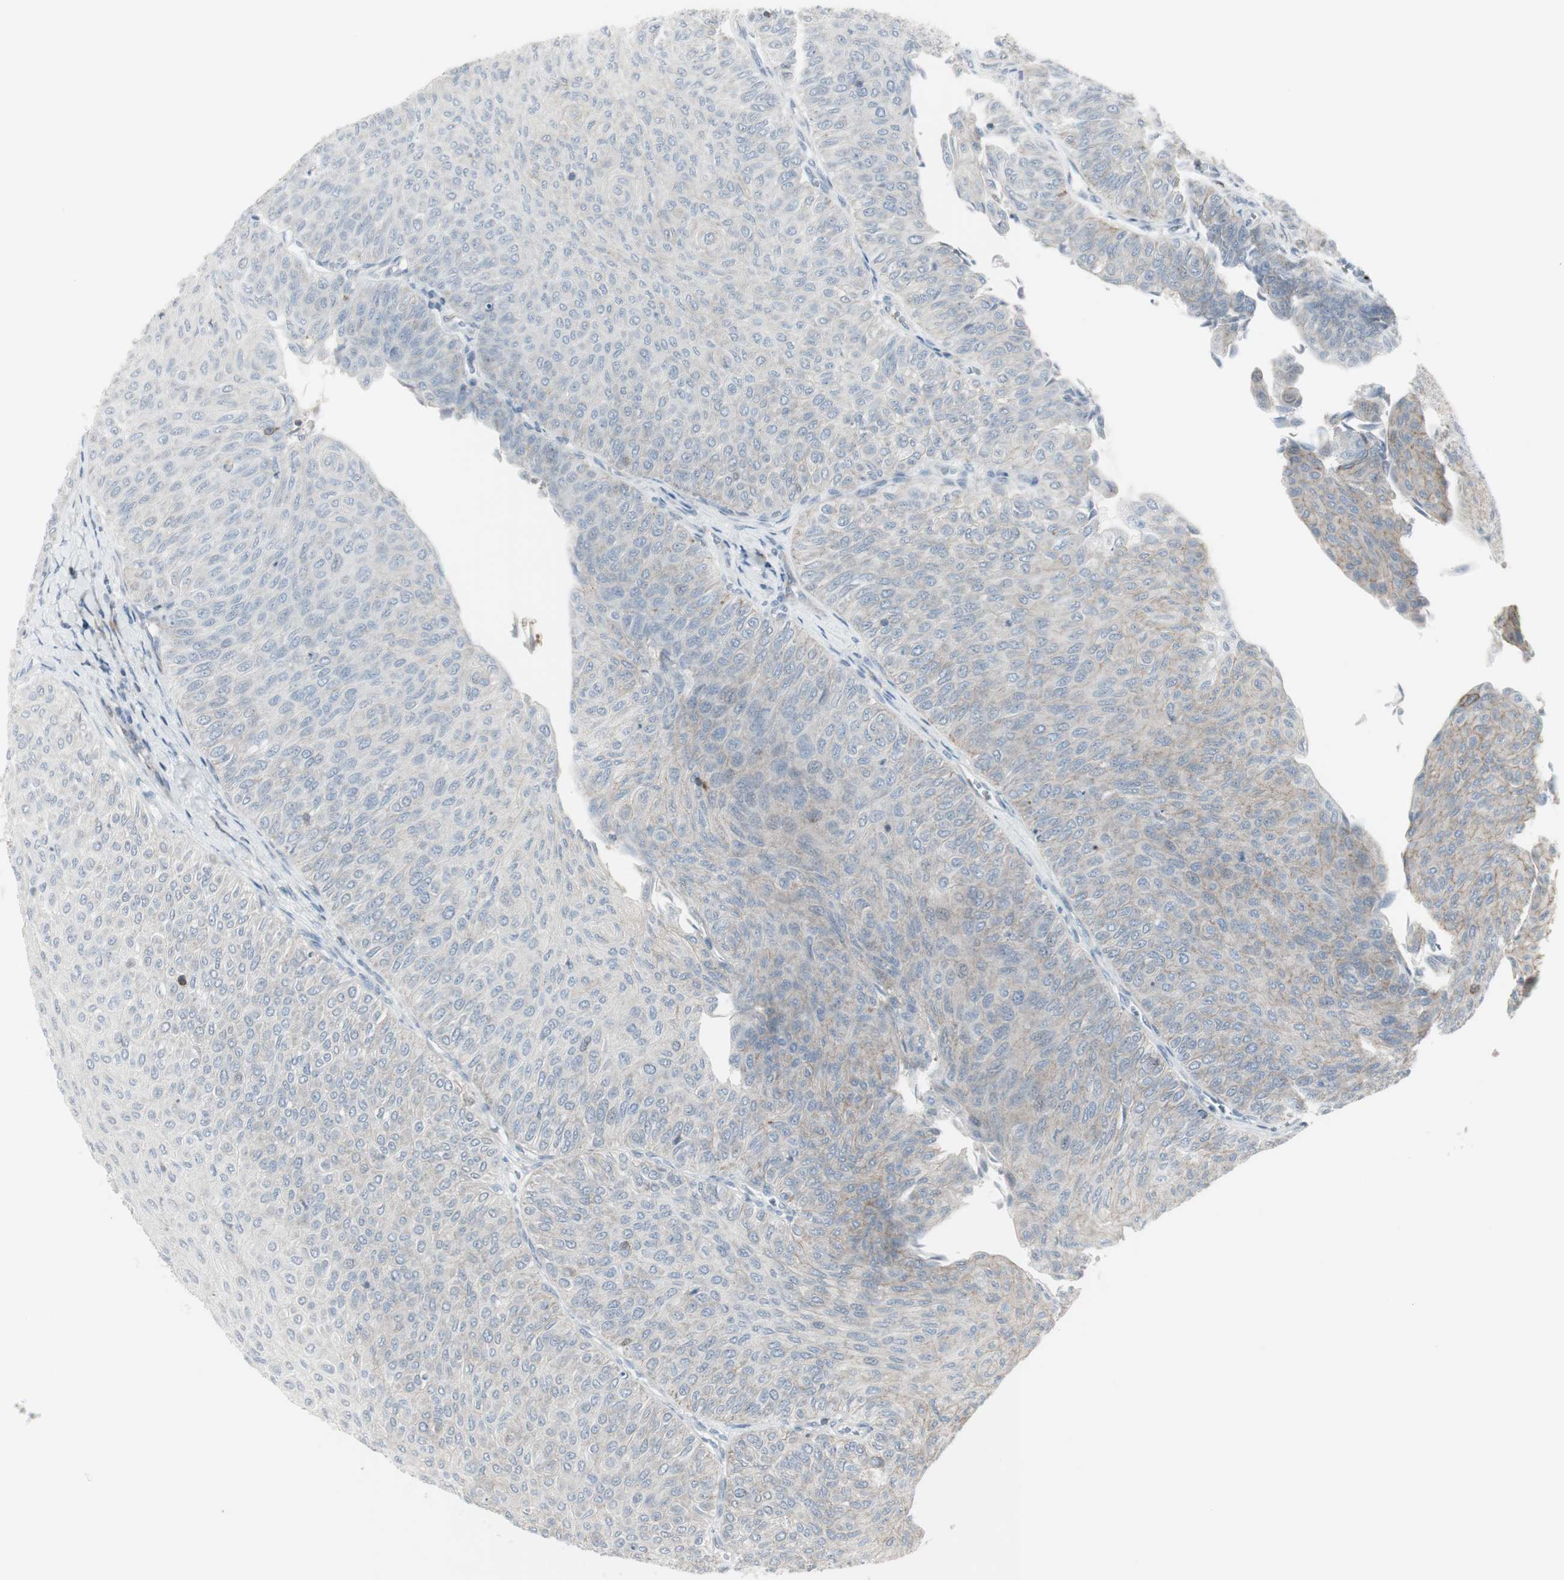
{"staining": {"intensity": "weak", "quantity": "<25%", "location": "cytoplasmic/membranous"}, "tissue": "urothelial cancer", "cell_type": "Tumor cells", "image_type": "cancer", "snomed": [{"axis": "morphology", "description": "Urothelial carcinoma, Low grade"}, {"axis": "topography", "description": "Urinary bladder"}], "caption": "Photomicrograph shows no significant protein positivity in tumor cells of urothelial cancer. (Stains: DAB (3,3'-diaminobenzidine) immunohistochemistry with hematoxylin counter stain, Microscopy: brightfield microscopy at high magnification).", "gene": "MAP4K4", "patient": {"sex": "male", "age": 78}}